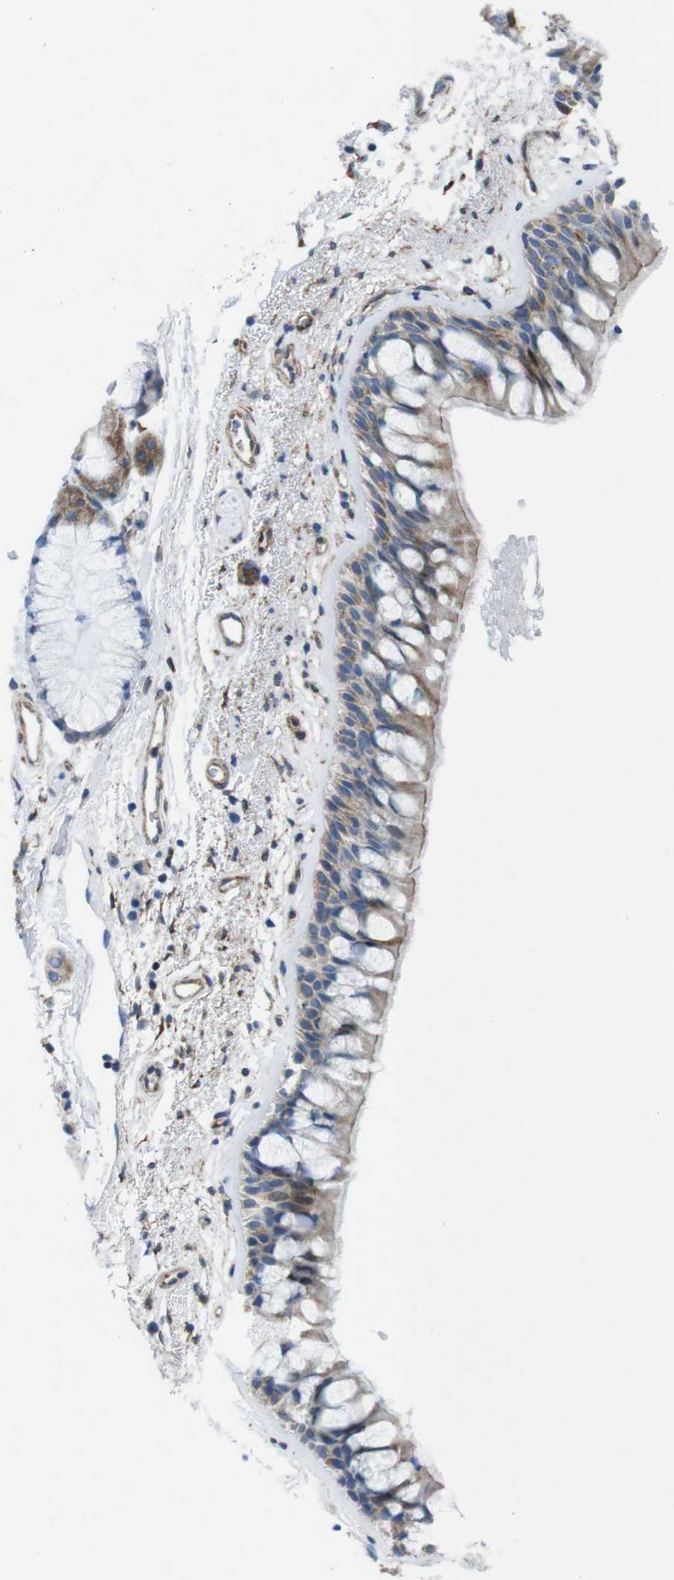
{"staining": {"intensity": "weak", "quantity": ">75%", "location": "cytoplasmic/membranous"}, "tissue": "bronchus", "cell_type": "Respiratory epithelial cells", "image_type": "normal", "snomed": [{"axis": "morphology", "description": "Normal tissue, NOS"}, {"axis": "morphology", "description": "Adenocarcinoma, NOS"}, {"axis": "topography", "description": "Bronchus"}, {"axis": "topography", "description": "Lung"}], "caption": "This histopathology image shows IHC staining of normal human bronchus, with low weak cytoplasmic/membranous positivity in approximately >75% of respiratory epithelial cells.", "gene": "DIAPH2", "patient": {"sex": "female", "age": 54}}